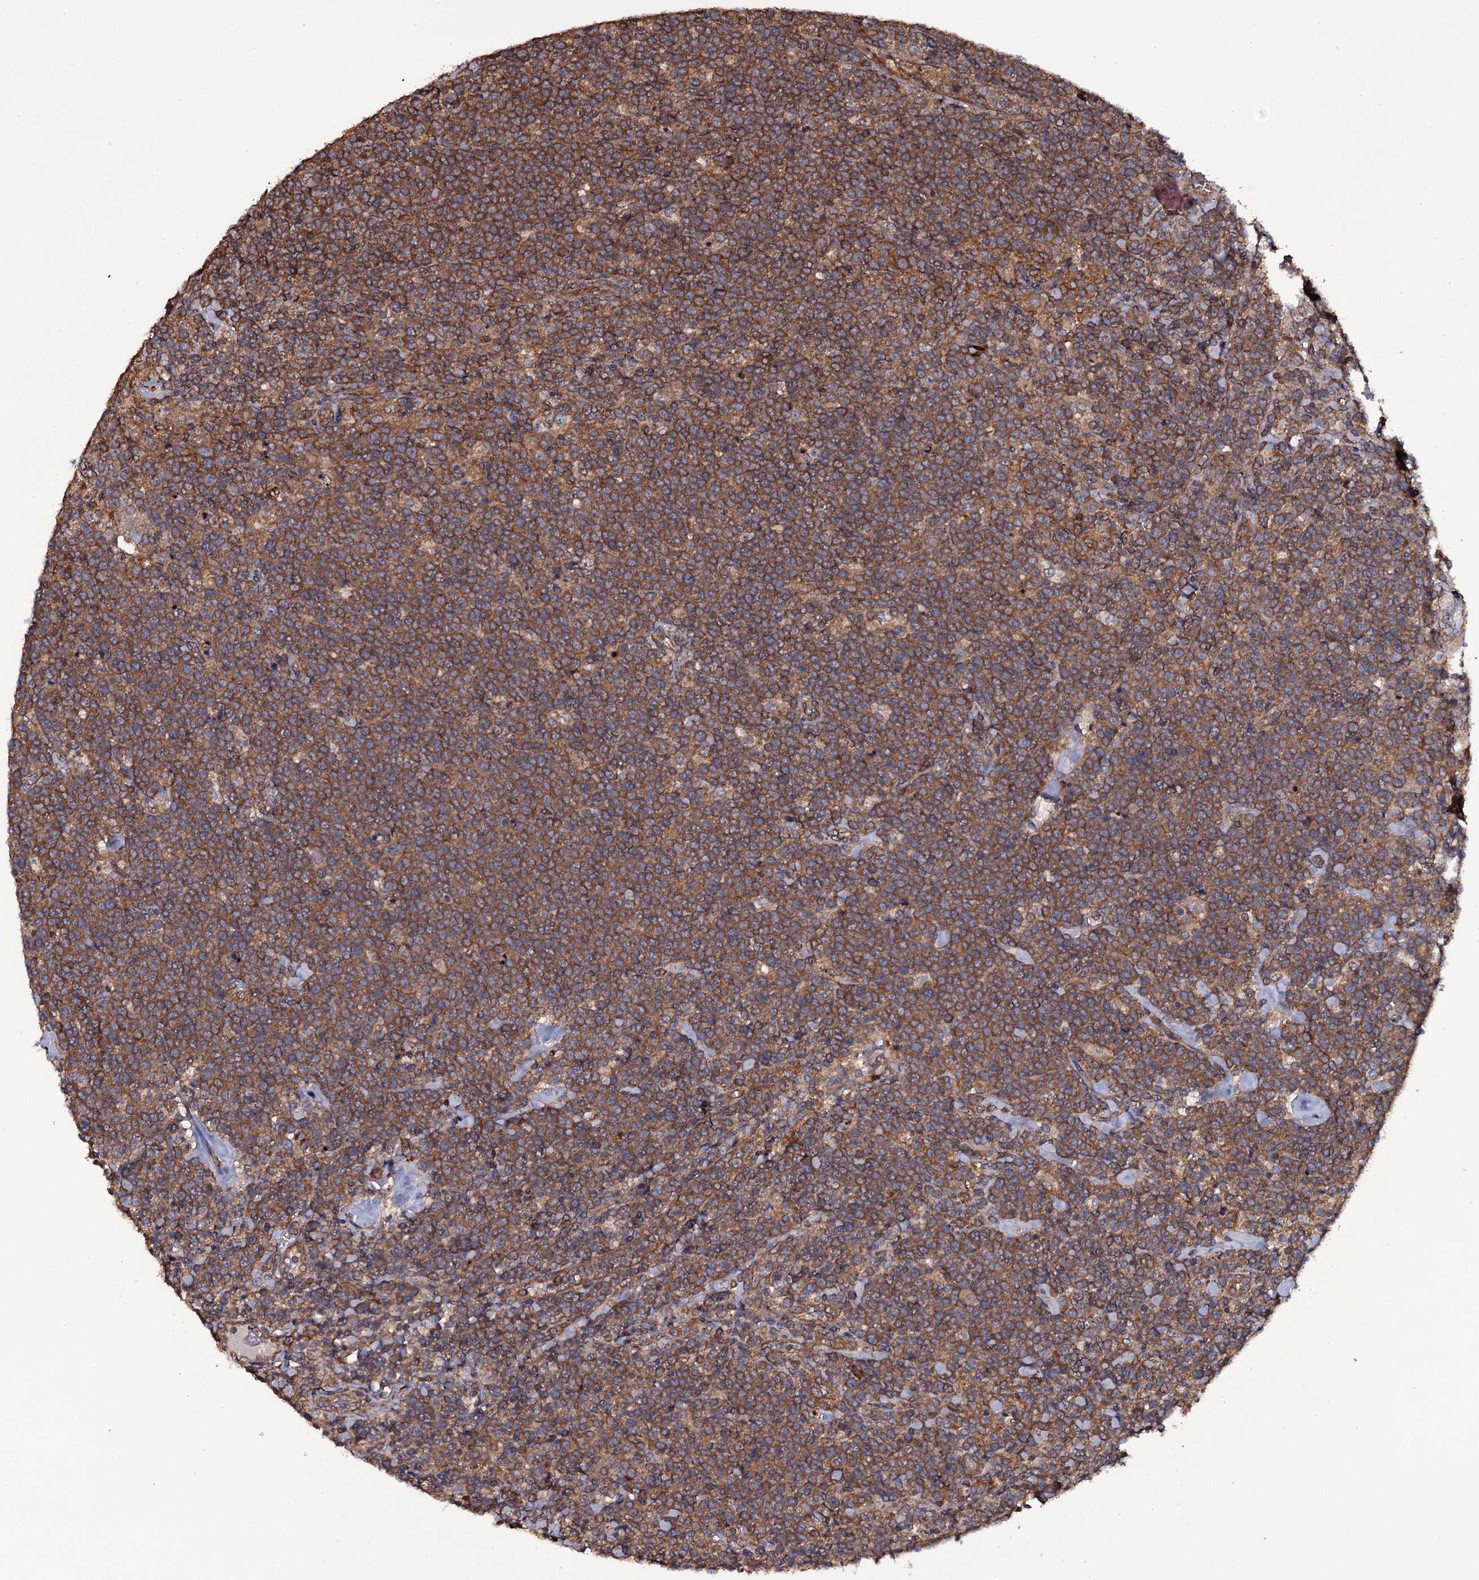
{"staining": {"intensity": "moderate", "quantity": ">75%", "location": "cytoplasmic/membranous"}, "tissue": "lymphoma", "cell_type": "Tumor cells", "image_type": "cancer", "snomed": [{"axis": "morphology", "description": "Malignant lymphoma, non-Hodgkin's type, High grade"}, {"axis": "topography", "description": "Lymph node"}], "caption": "Immunohistochemistry (IHC) staining of lymphoma, which exhibits medium levels of moderate cytoplasmic/membranous staining in about >75% of tumor cells indicating moderate cytoplasmic/membranous protein positivity. The staining was performed using DAB (3,3'-diaminobenzidine) (brown) for protein detection and nuclei were counterstained in hematoxylin (blue).", "gene": "TTC23", "patient": {"sex": "male", "age": 61}}